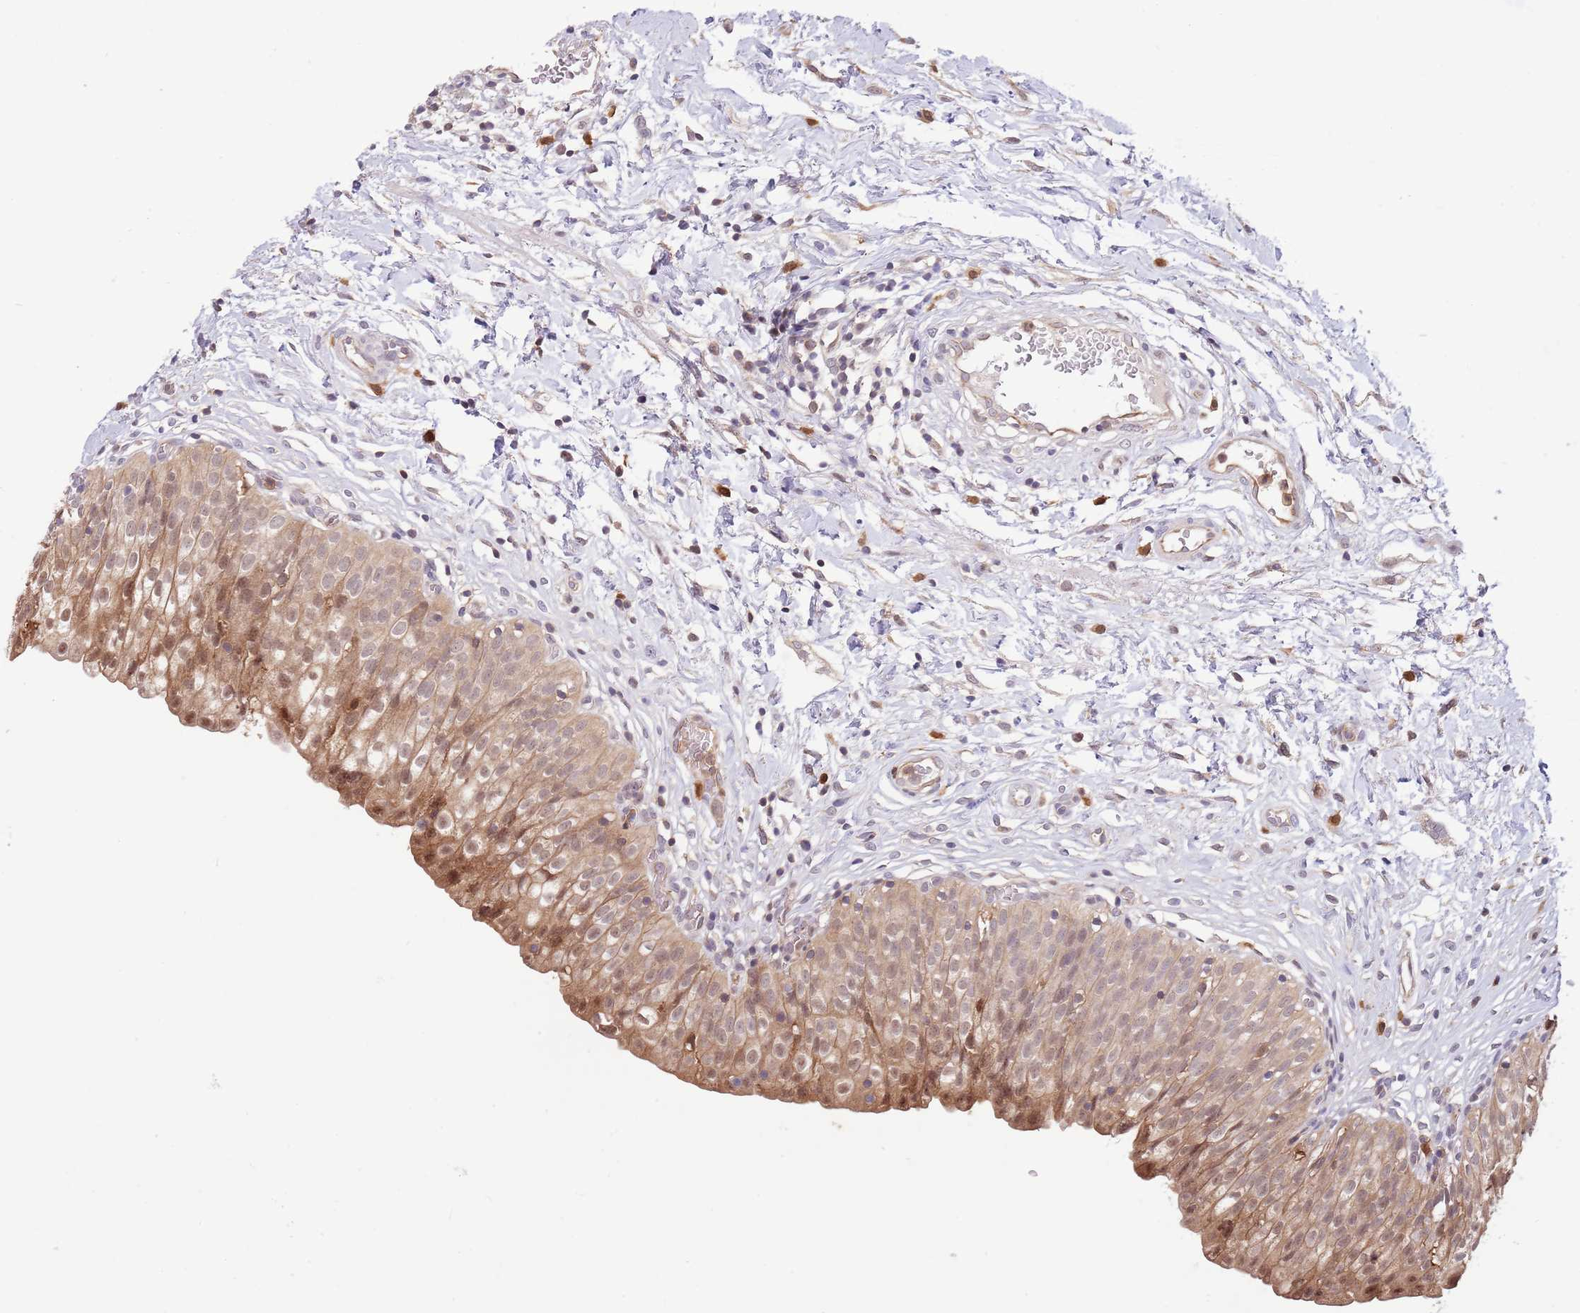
{"staining": {"intensity": "moderate", "quantity": ">75%", "location": "cytoplasmic/membranous,nuclear"}, "tissue": "urinary bladder", "cell_type": "Urothelial cells", "image_type": "normal", "snomed": [{"axis": "morphology", "description": "Normal tissue, NOS"}, {"axis": "topography", "description": "Urinary bladder"}], "caption": "Benign urinary bladder shows moderate cytoplasmic/membranous,nuclear positivity in approximately >75% of urothelial cells.", "gene": "CCNJL", "patient": {"sex": "male", "age": 55}}